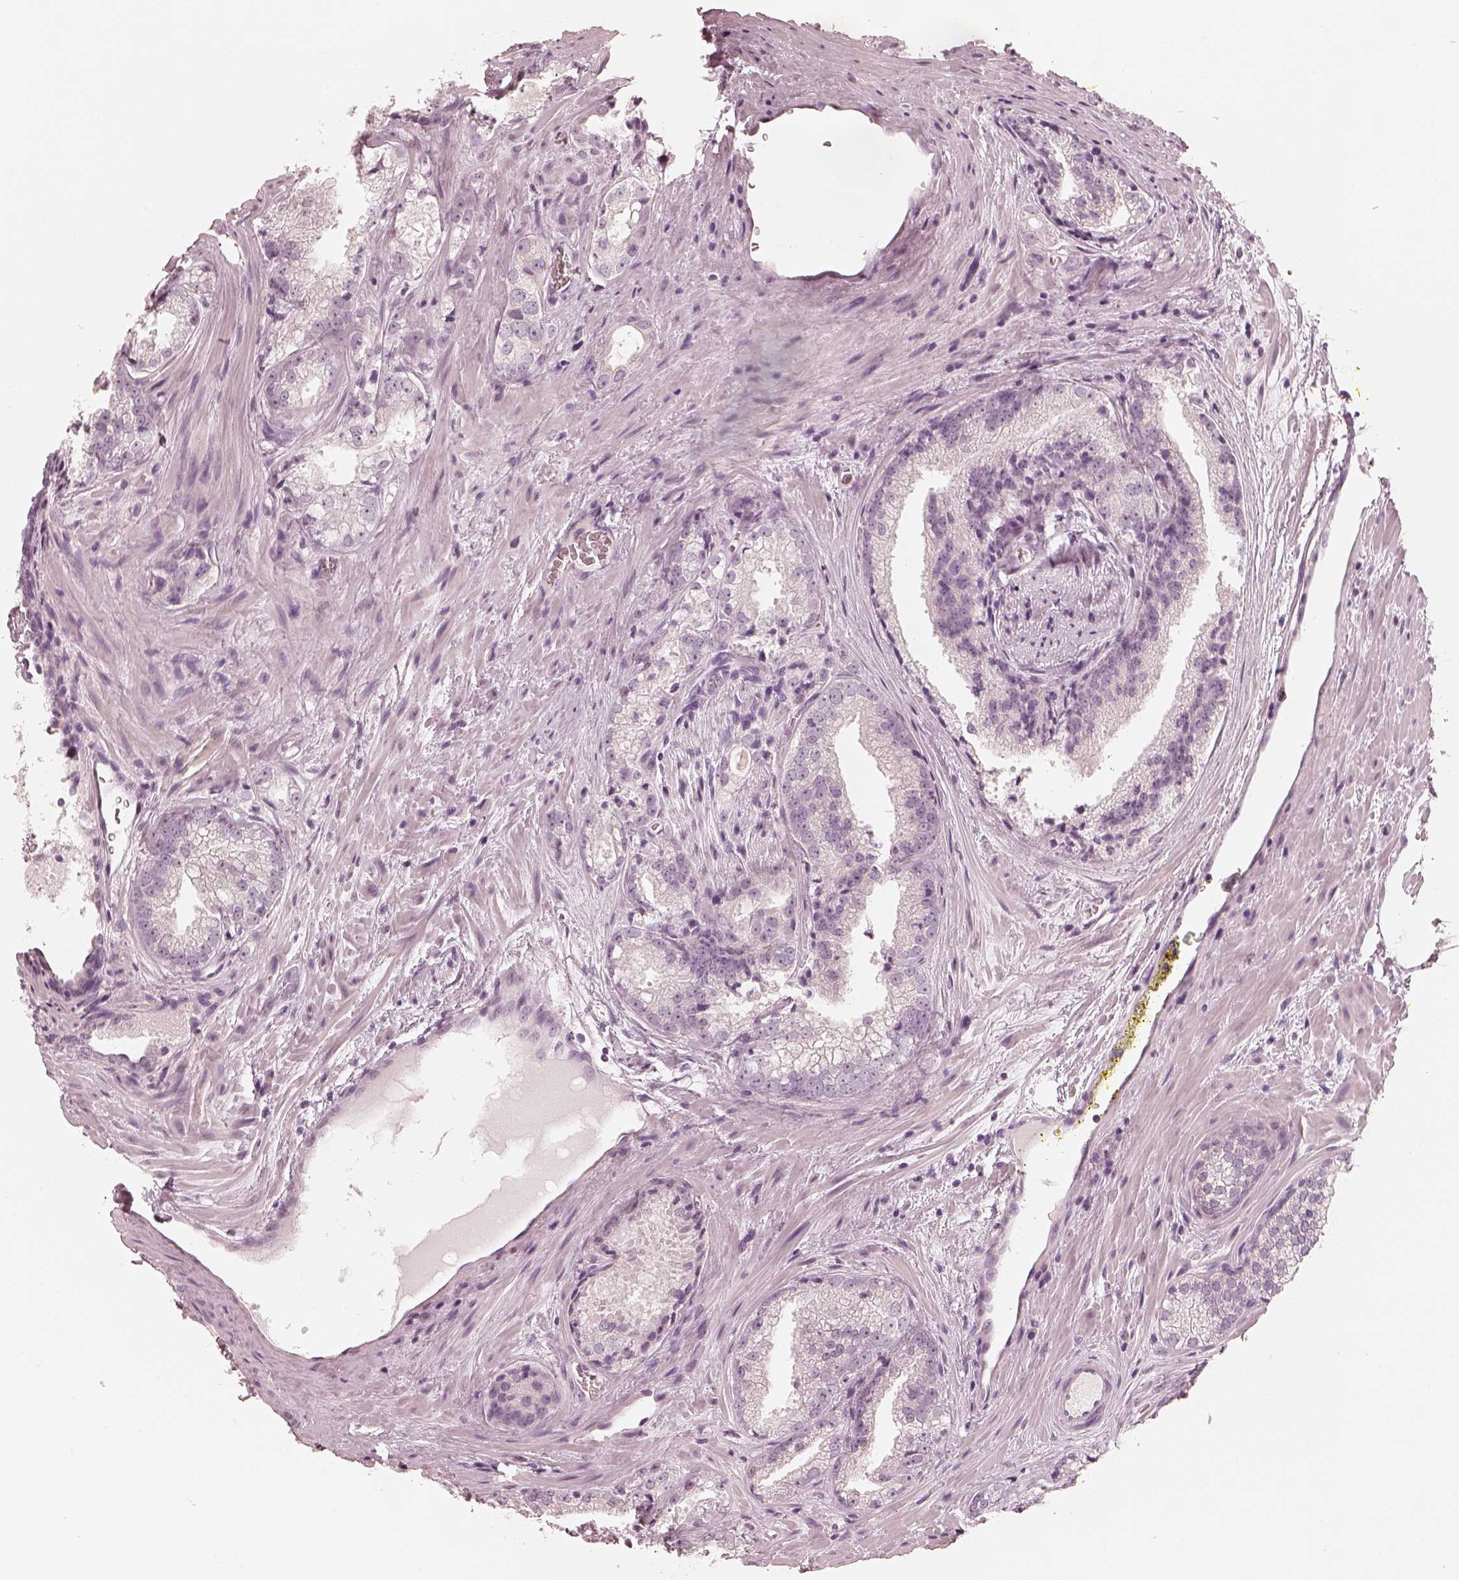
{"staining": {"intensity": "negative", "quantity": "none", "location": "none"}, "tissue": "prostate cancer", "cell_type": "Tumor cells", "image_type": "cancer", "snomed": [{"axis": "morphology", "description": "Adenocarcinoma, NOS"}, {"axis": "morphology", "description": "Adenocarcinoma, High grade"}, {"axis": "topography", "description": "Prostate"}], "caption": "Immunohistochemistry of human prostate high-grade adenocarcinoma demonstrates no staining in tumor cells. Brightfield microscopy of immunohistochemistry stained with DAB (brown) and hematoxylin (blue), captured at high magnification.", "gene": "CALR3", "patient": {"sex": "male", "age": 70}}